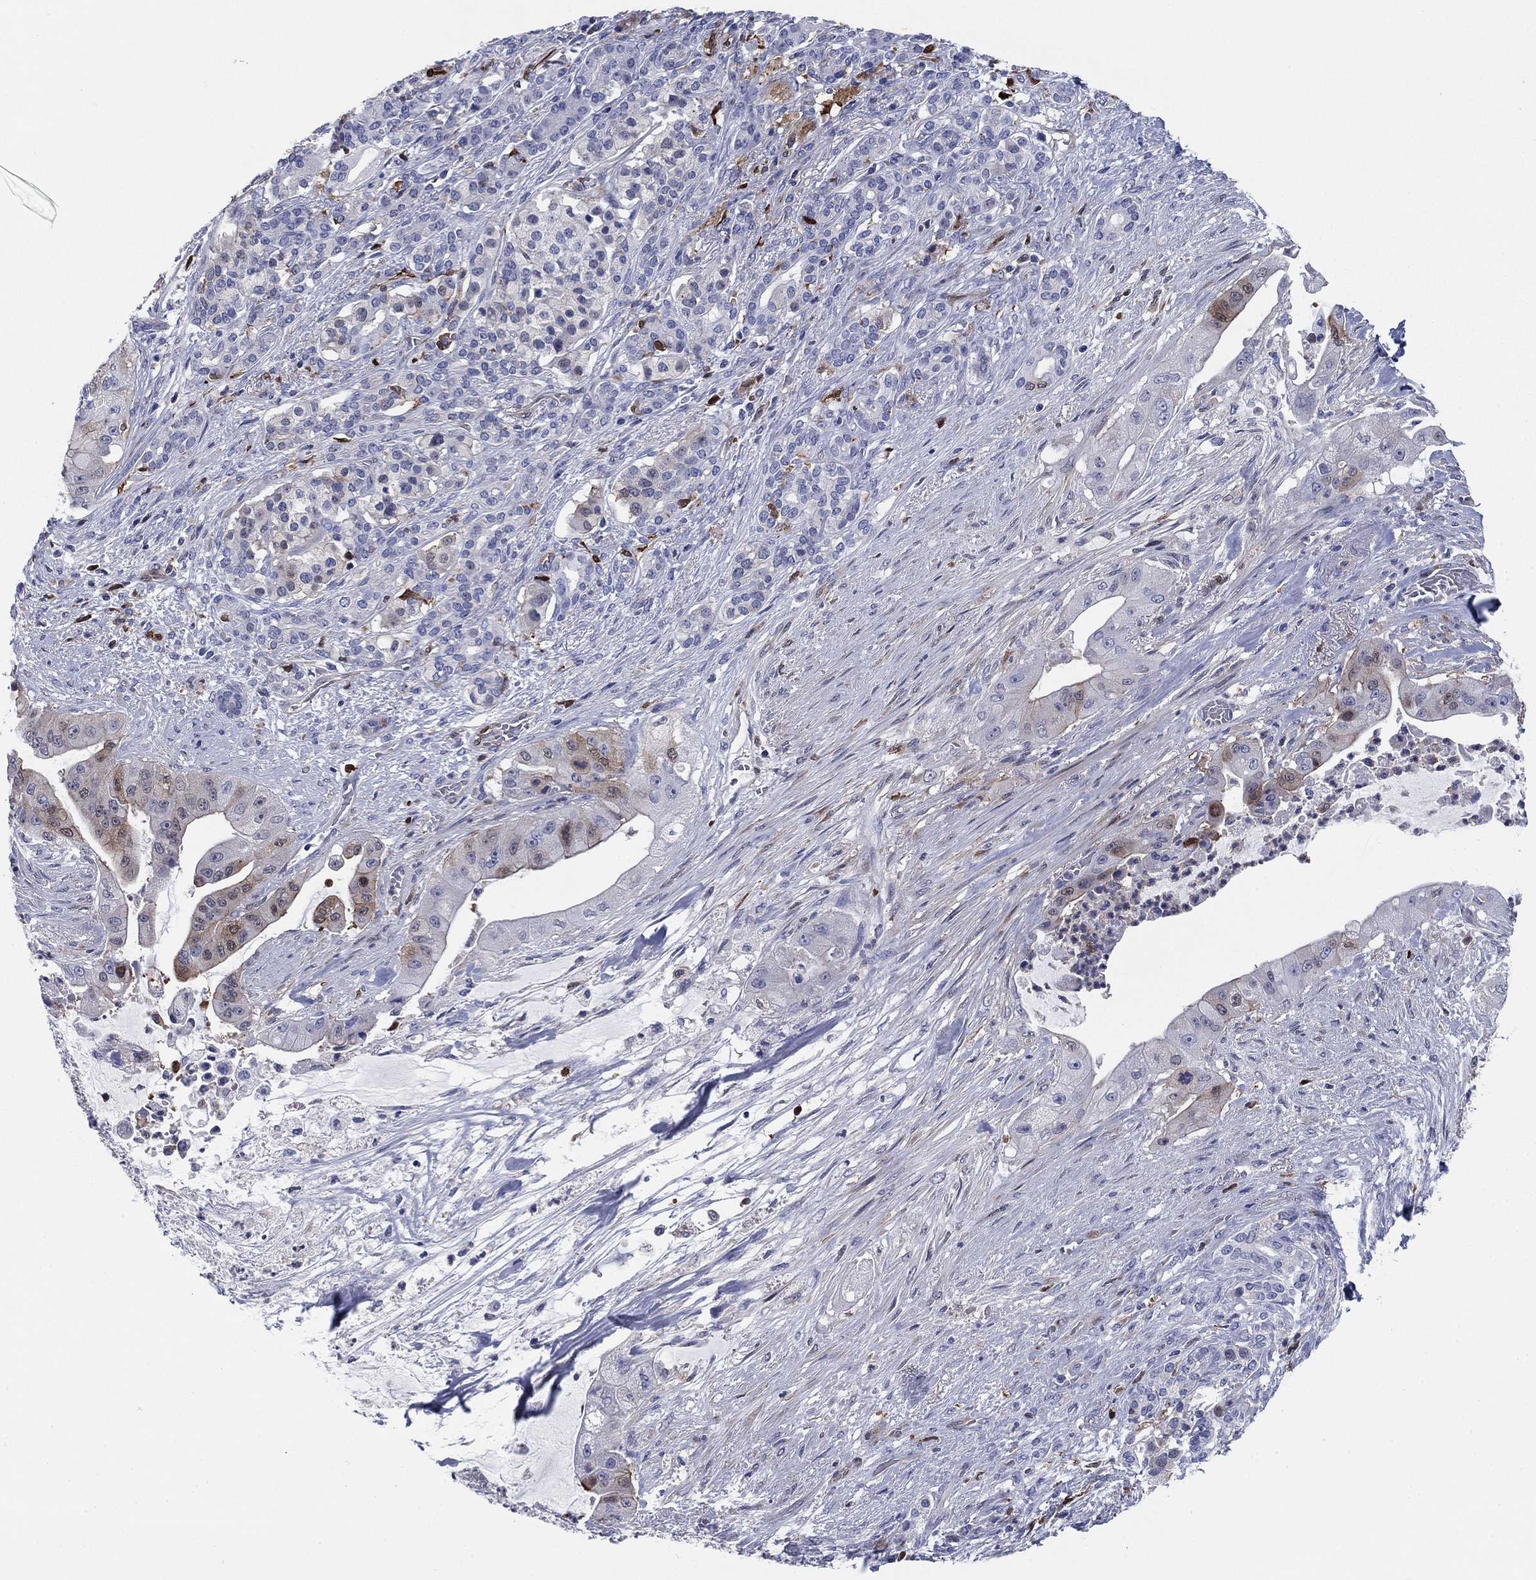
{"staining": {"intensity": "moderate", "quantity": "<25%", "location": "cytoplasmic/membranous"}, "tissue": "pancreatic cancer", "cell_type": "Tumor cells", "image_type": "cancer", "snomed": [{"axis": "morphology", "description": "Normal tissue, NOS"}, {"axis": "morphology", "description": "Inflammation, NOS"}, {"axis": "morphology", "description": "Adenocarcinoma, NOS"}, {"axis": "topography", "description": "Pancreas"}], "caption": "IHC (DAB) staining of pancreatic adenocarcinoma reveals moderate cytoplasmic/membranous protein staining in approximately <25% of tumor cells.", "gene": "STMN1", "patient": {"sex": "male", "age": 57}}